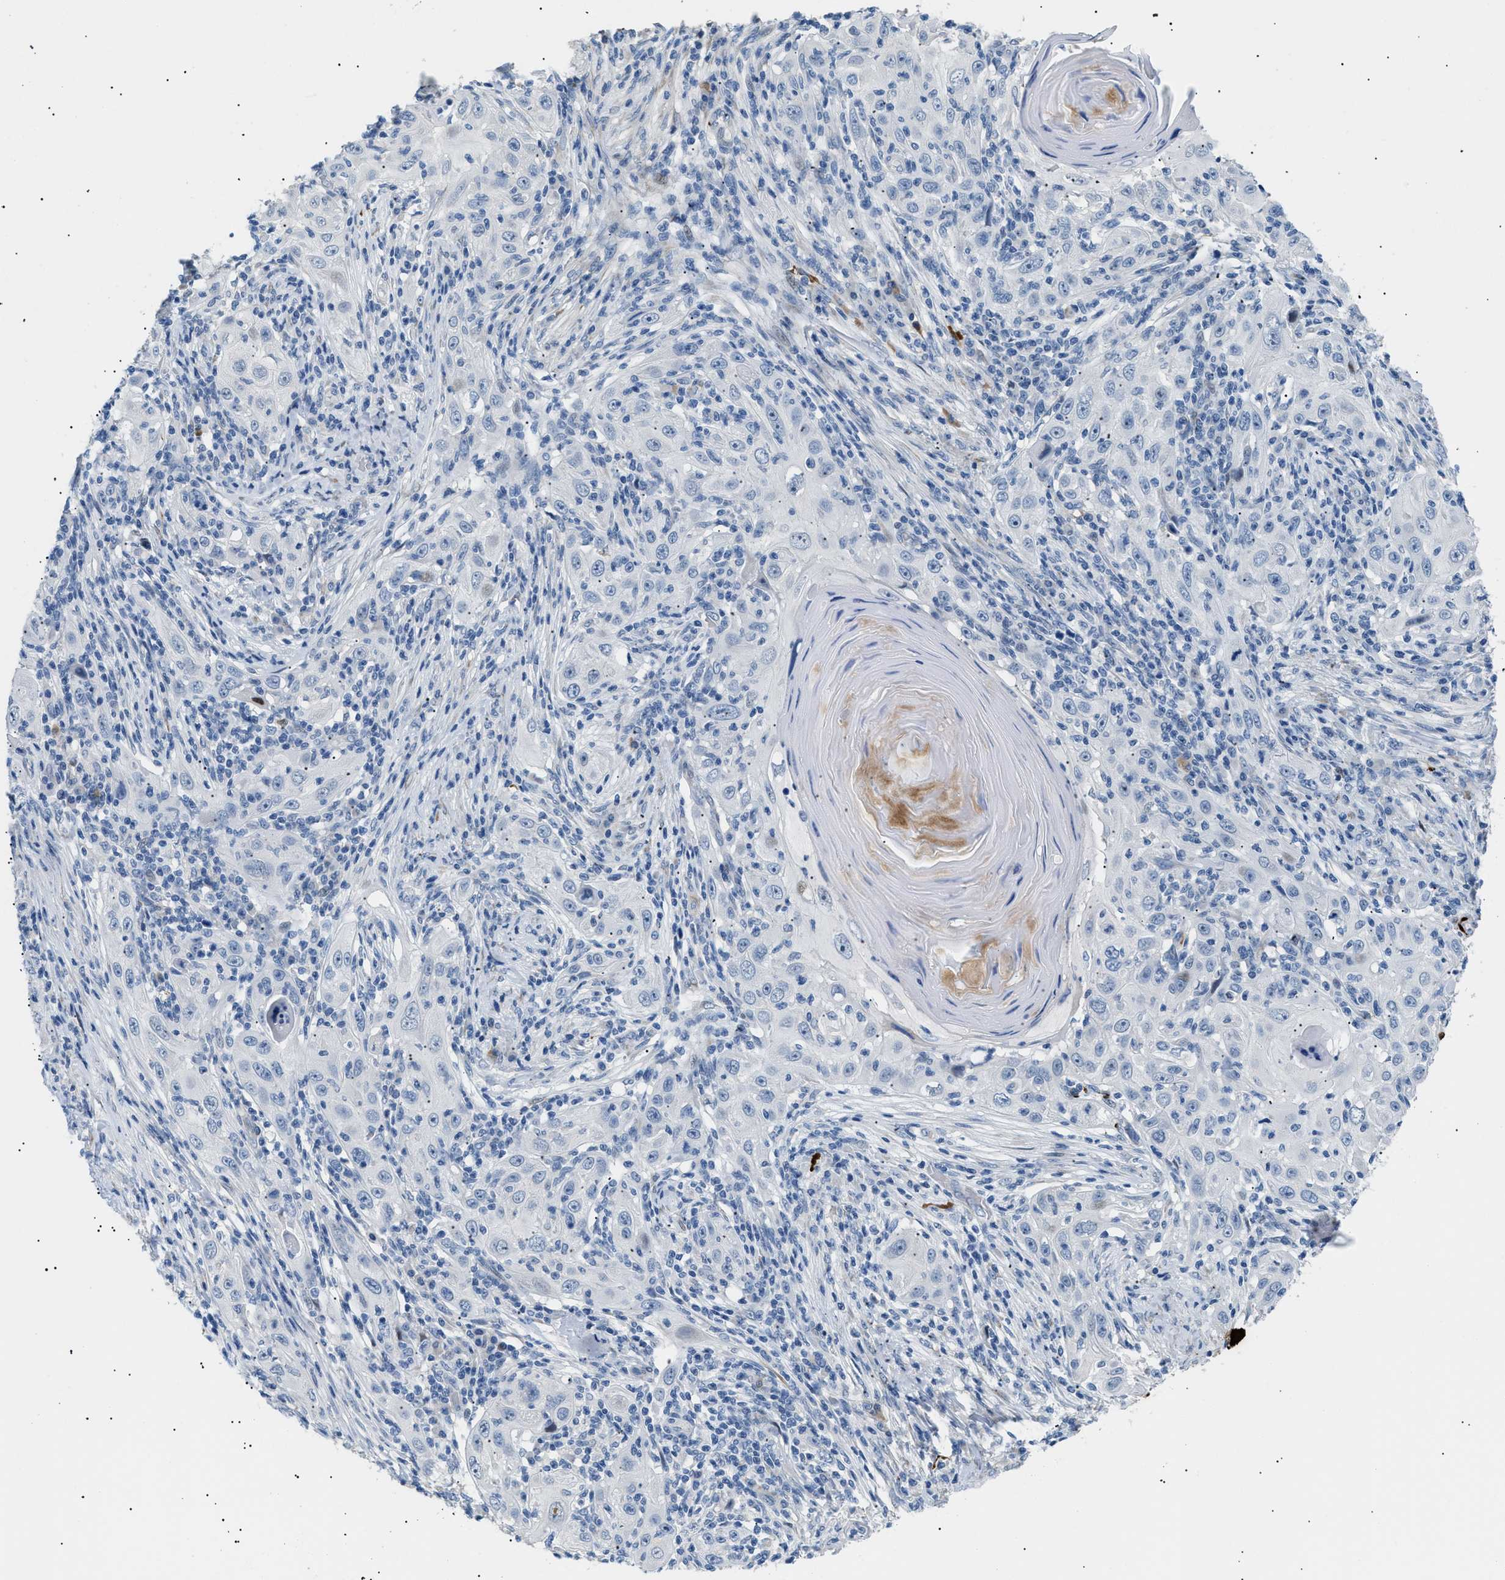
{"staining": {"intensity": "negative", "quantity": "none", "location": "none"}, "tissue": "skin cancer", "cell_type": "Tumor cells", "image_type": "cancer", "snomed": [{"axis": "morphology", "description": "Squamous cell carcinoma, NOS"}, {"axis": "topography", "description": "Skin"}], "caption": "Tumor cells are negative for protein expression in human skin cancer.", "gene": "ICA1", "patient": {"sex": "female", "age": 88}}